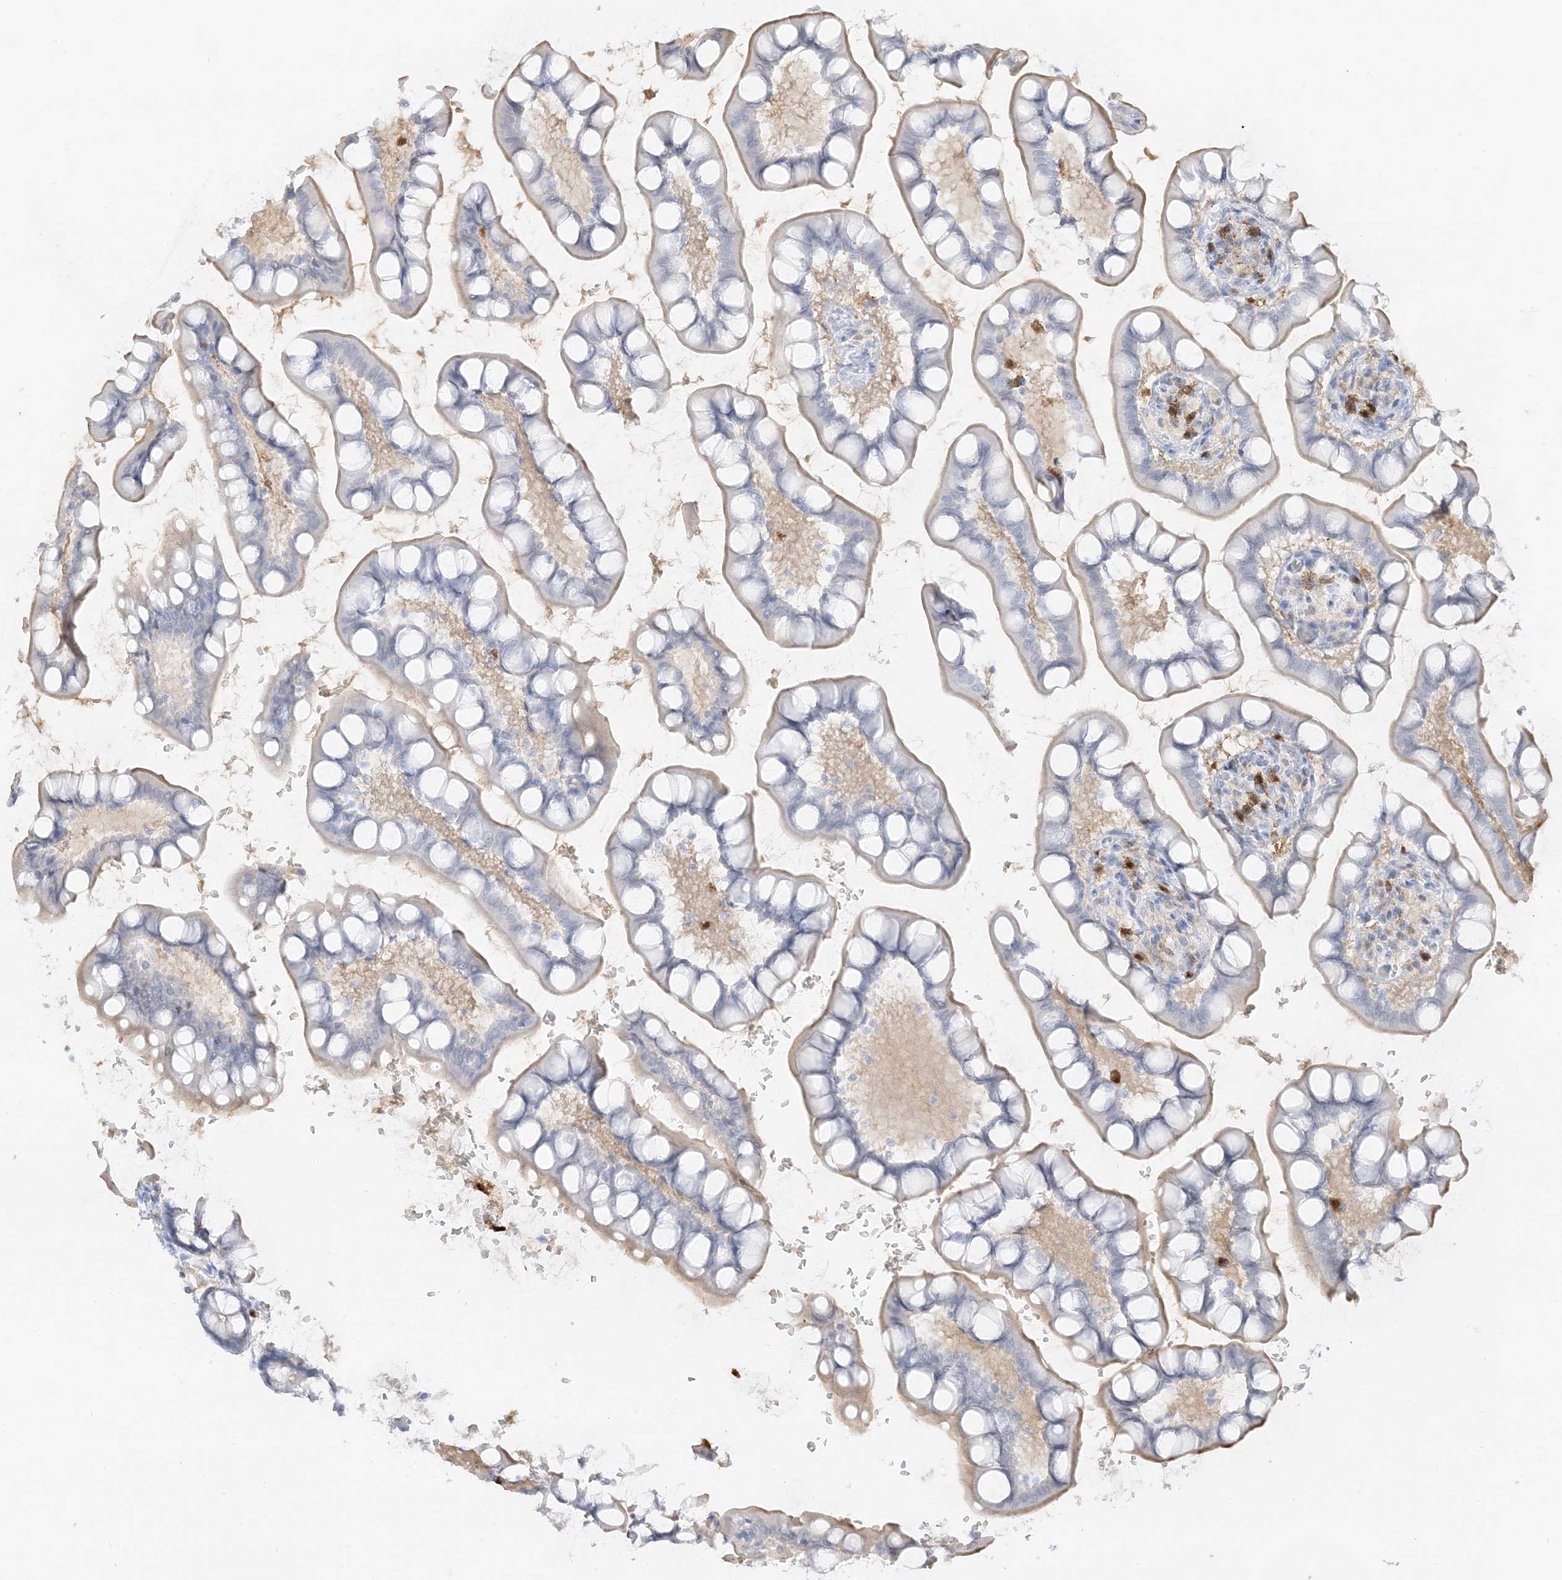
{"staining": {"intensity": "weak", "quantity": "25%-75%", "location": "cytoplasmic/membranous"}, "tissue": "small intestine", "cell_type": "Glandular cells", "image_type": "normal", "snomed": [{"axis": "morphology", "description": "Normal tissue, NOS"}, {"axis": "topography", "description": "Small intestine"}], "caption": "High-magnification brightfield microscopy of normal small intestine stained with DAB (3,3'-diaminobenzidine) (brown) and counterstained with hematoxylin (blue). glandular cells exhibit weak cytoplasmic/membranous staining is present in about25%-75% of cells. The staining was performed using DAB (3,3'-diaminobenzidine), with brown indicating positive protein expression. Nuclei are stained blue with hematoxylin.", "gene": "GCA", "patient": {"sex": "male", "age": 52}}